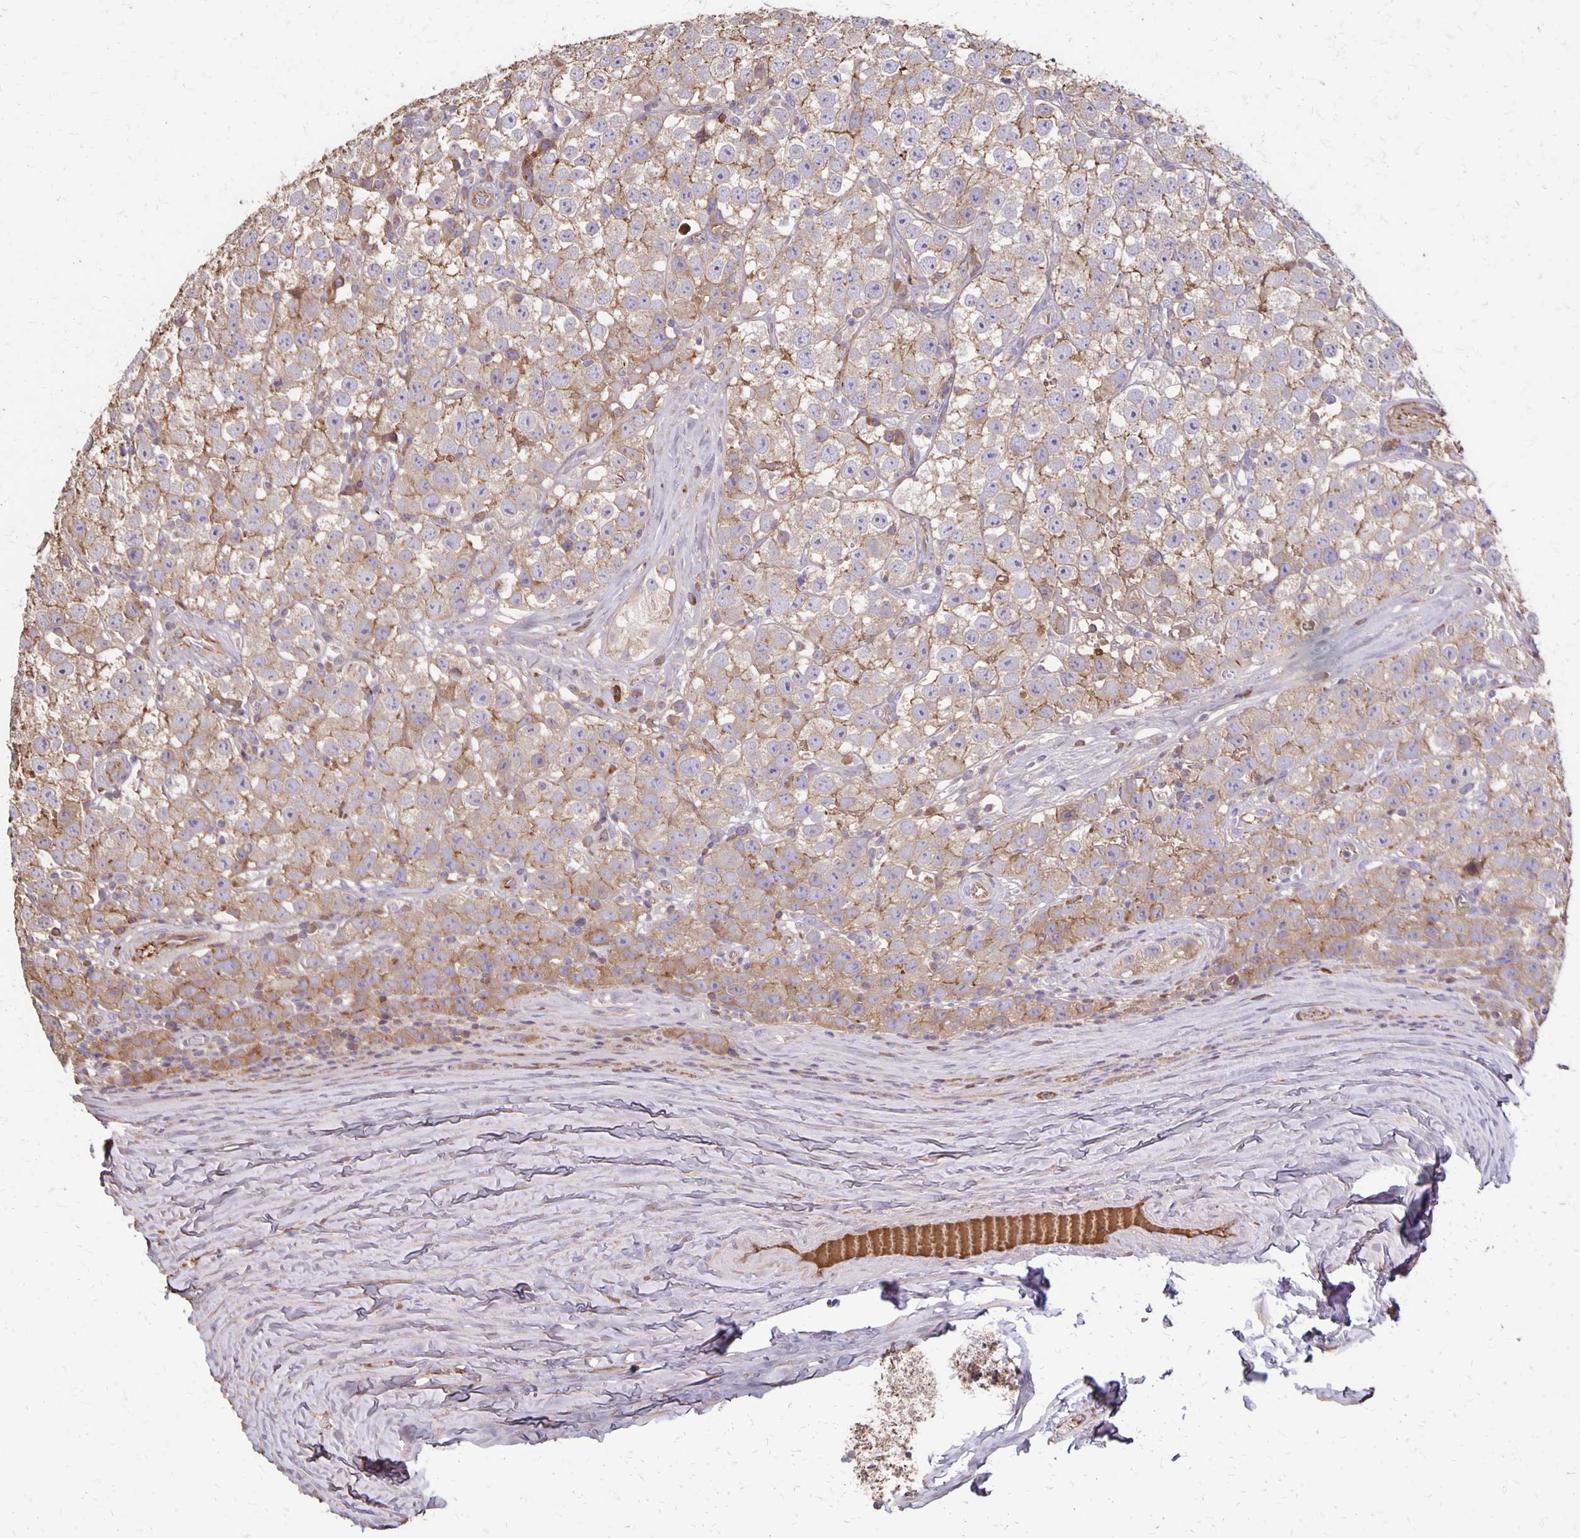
{"staining": {"intensity": "moderate", "quantity": "<25%", "location": "cytoplasmic/membranous"}, "tissue": "testis cancer", "cell_type": "Tumor cells", "image_type": "cancer", "snomed": [{"axis": "morphology", "description": "Seminoma, NOS"}, {"axis": "topography", "description": "Testis"}], "caption": "Immunohistochemistry histopathology image of neoplastic tissue: seminoma (testis) stained using immunohistochemistry reveals low levels of moderate protein expression localized specifically in the cytoplasmic/membranous of tumor cells, appearing as a cytoplasmic/membranous brown color.", "gene": "PROM2", "patient": {"sex": "male", "age": 34}}